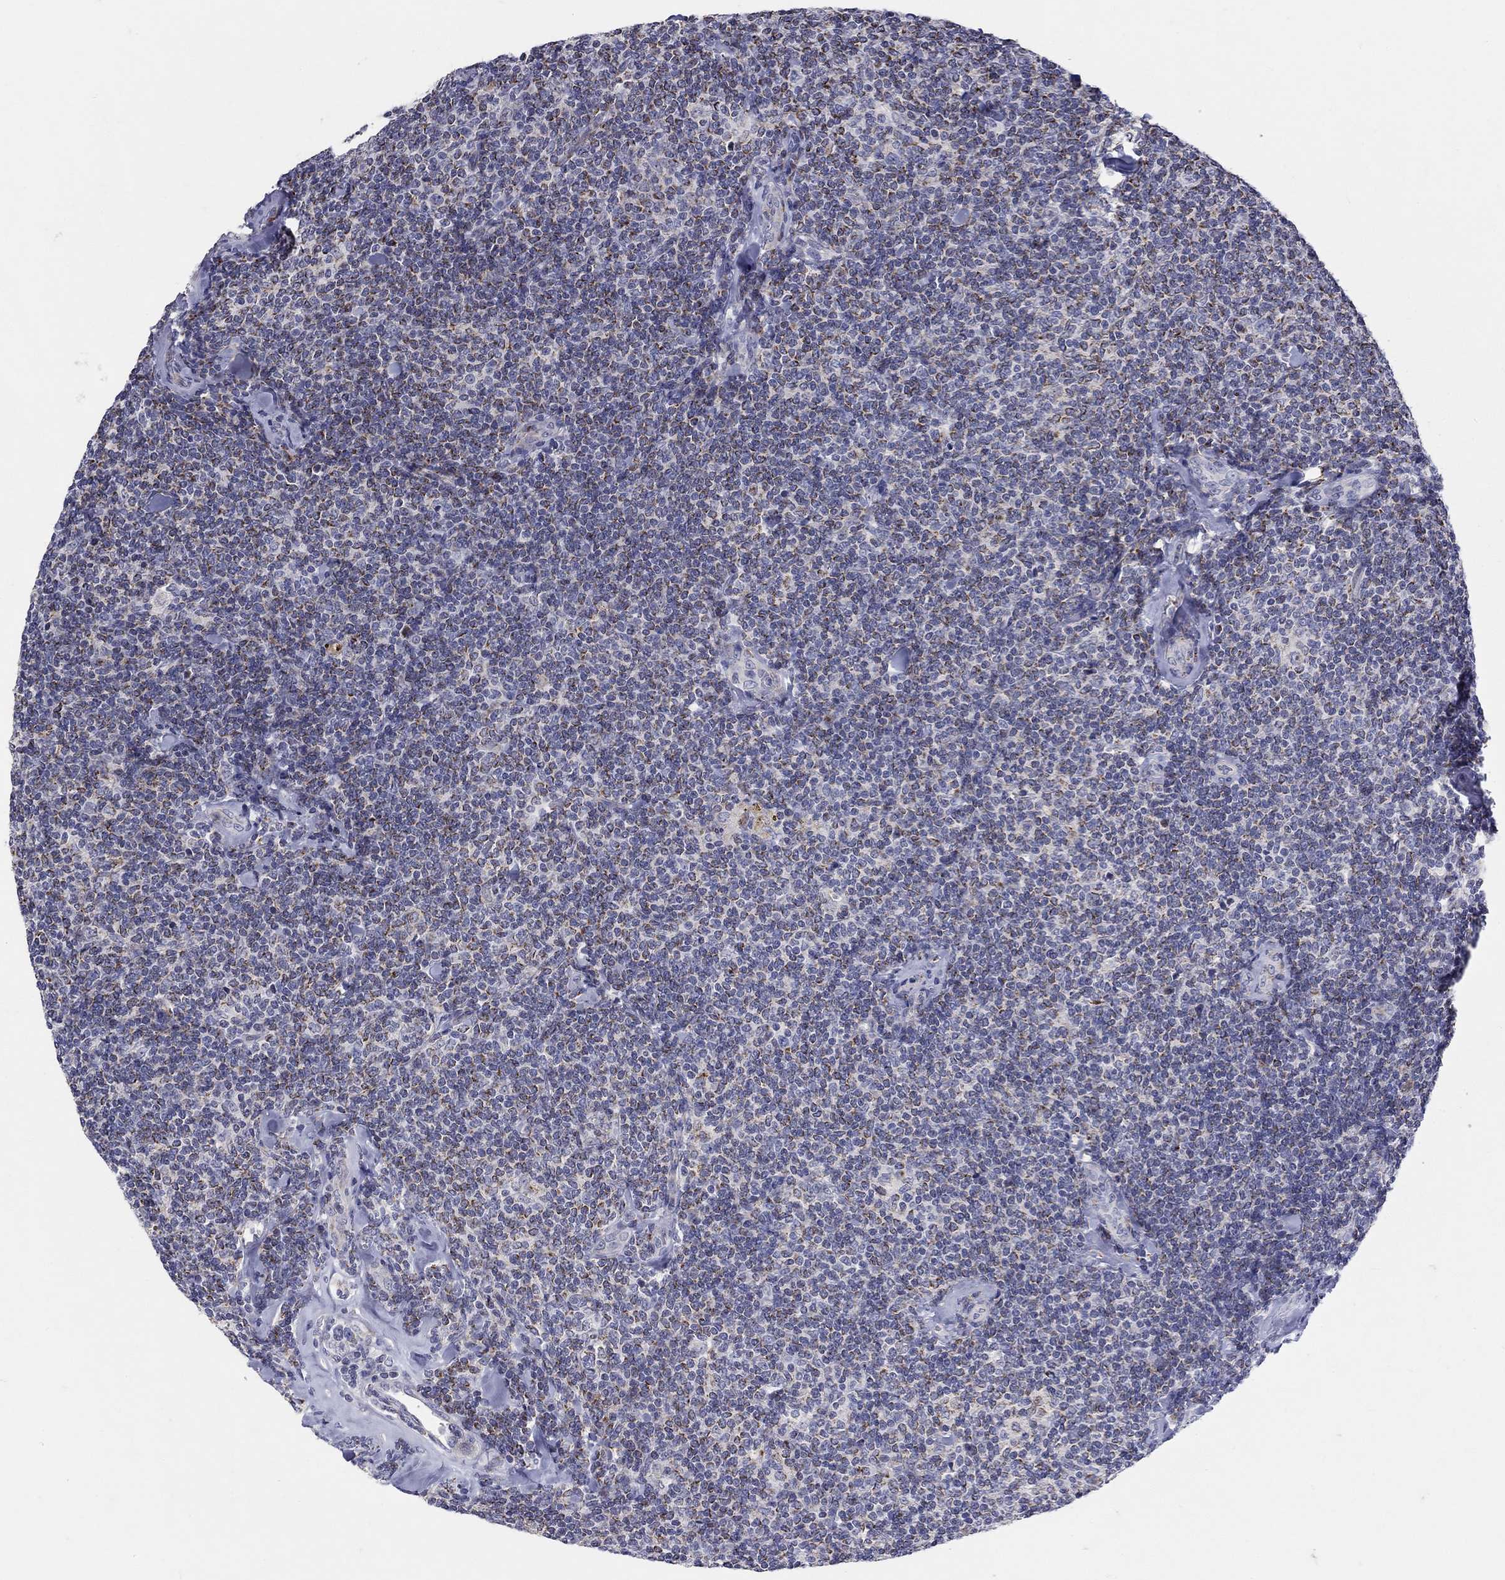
{"staining": {"intensity": "moderate", "quantity": "25%-75%", "location": "cytoplasmic/membranous"}, "tissue": "lymphoma", "cell_type": "Tumor cells", "image_type": "cancer", "snomed": [{"axis": "morphology", "description": "Malignant lymphoma, non-Hodgkin's type, Low grade"}, {"axis": "topography", "description": "Lymph node"}], "caption": "Immunohistochemistry (IHC) histopathology image of human low-grade malignant lymphoma, non-Hodgkin's type stained for a protein (brown), which shows medium levels of moderate cytoplasmic/membranous staining in about 25%-75% of tumor cells.", "gene": "HMX2", "patient": {"sex": "female", "age": 56}}